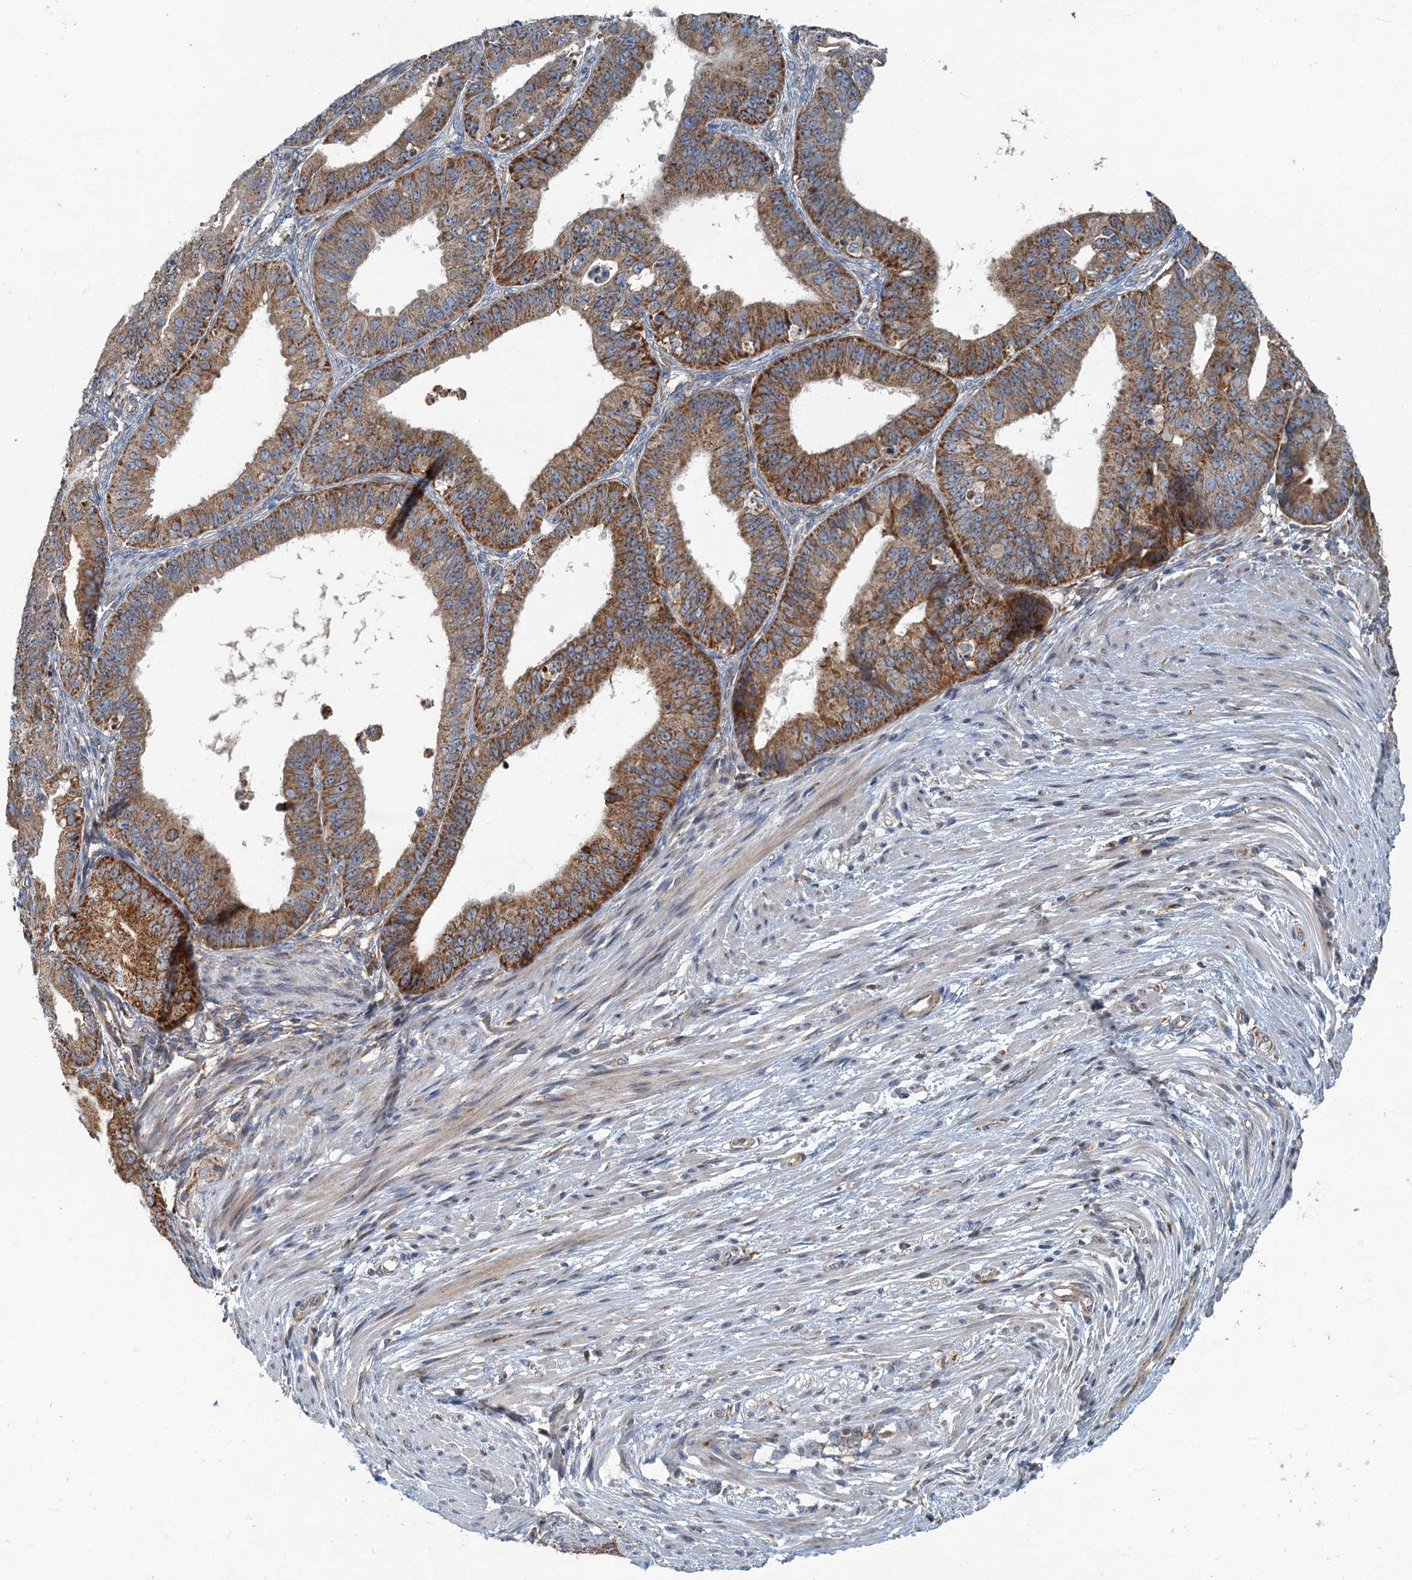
{"staining": {"intensity": "moderate", "quantity": ">75%", "location": "cytoplasmic/membranous"}, "tissue": "ovarian cancer", "cell_type": "Tumor cells", "image_type": "cancer", "snomed": [{"axis": "morphology", "description": "Carcinoma, endometroid"}, {"axis": "topography", "description": "Appendix"}, {"axis": "topography", "description": "Ovary"}], "caption": "This image reveals immunohistochemistry (IHC) staining of human ovarian cancer (endometroid carcinoma), with medium moderate cytoplasmic/membranous expression in about >75% of tumor cells.", "gene": "SPDYC", "patient": {"sex": "female", "age": 42}}